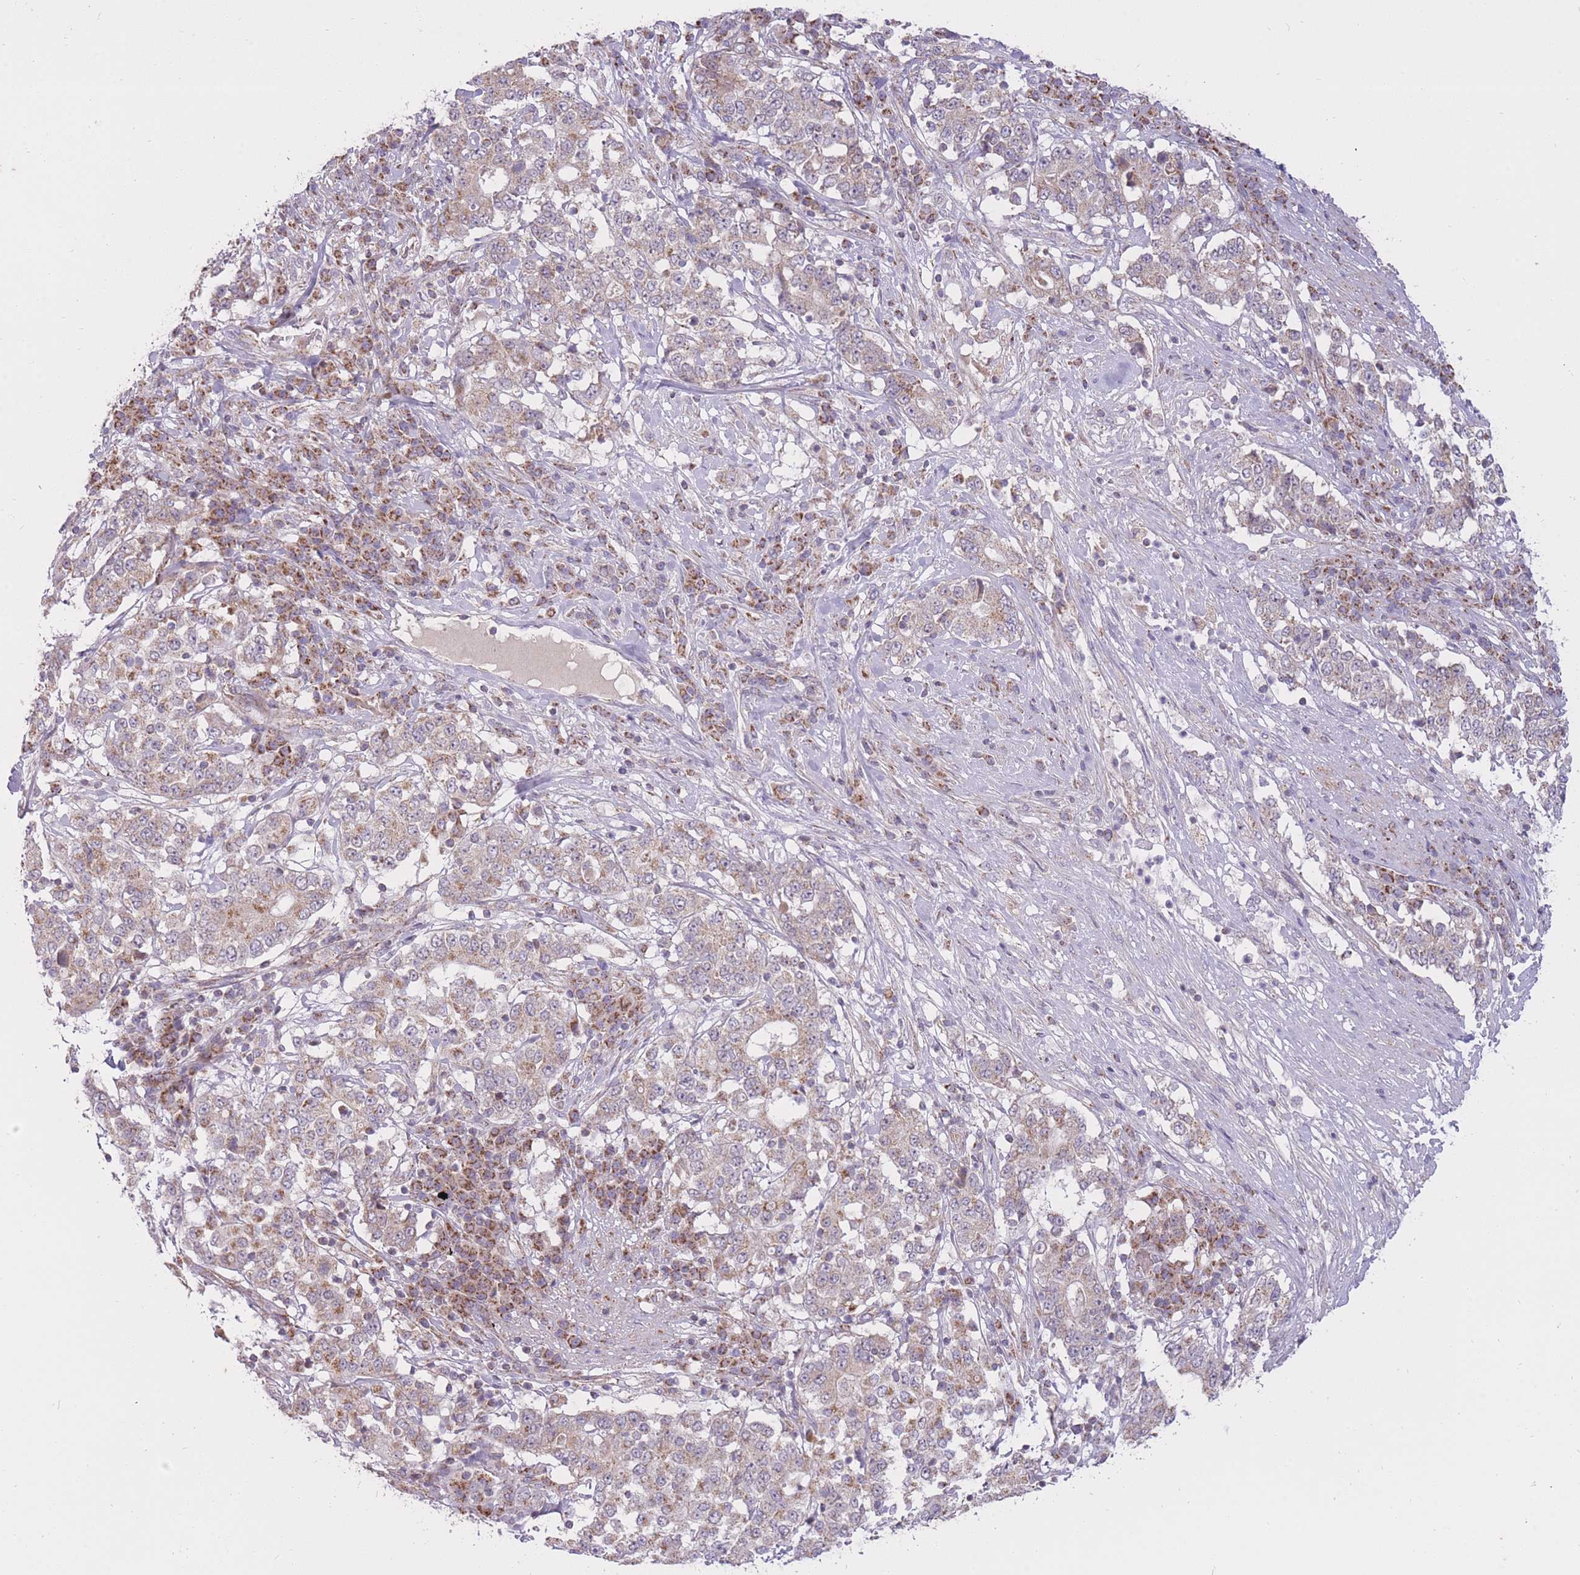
{"staining": {"intensity": "negative", "quantity": "none", "location": "none"}, "tissue": "stomach cancer", "cell_type": "Tumor cells", "image_type": "cancer", "snomed": [{"axis": "morphology", "description": "Adenocarcinoma, NOS"}, {"axis": "topography", "description": "Stomach"}], "caption": "Immunohistochemical staining of adenocarcinoma (stomach) demonstrates no significant staining in tumor cells.", "gene": "LIN7C", "patient": {"sex": "male", "age": 59}}